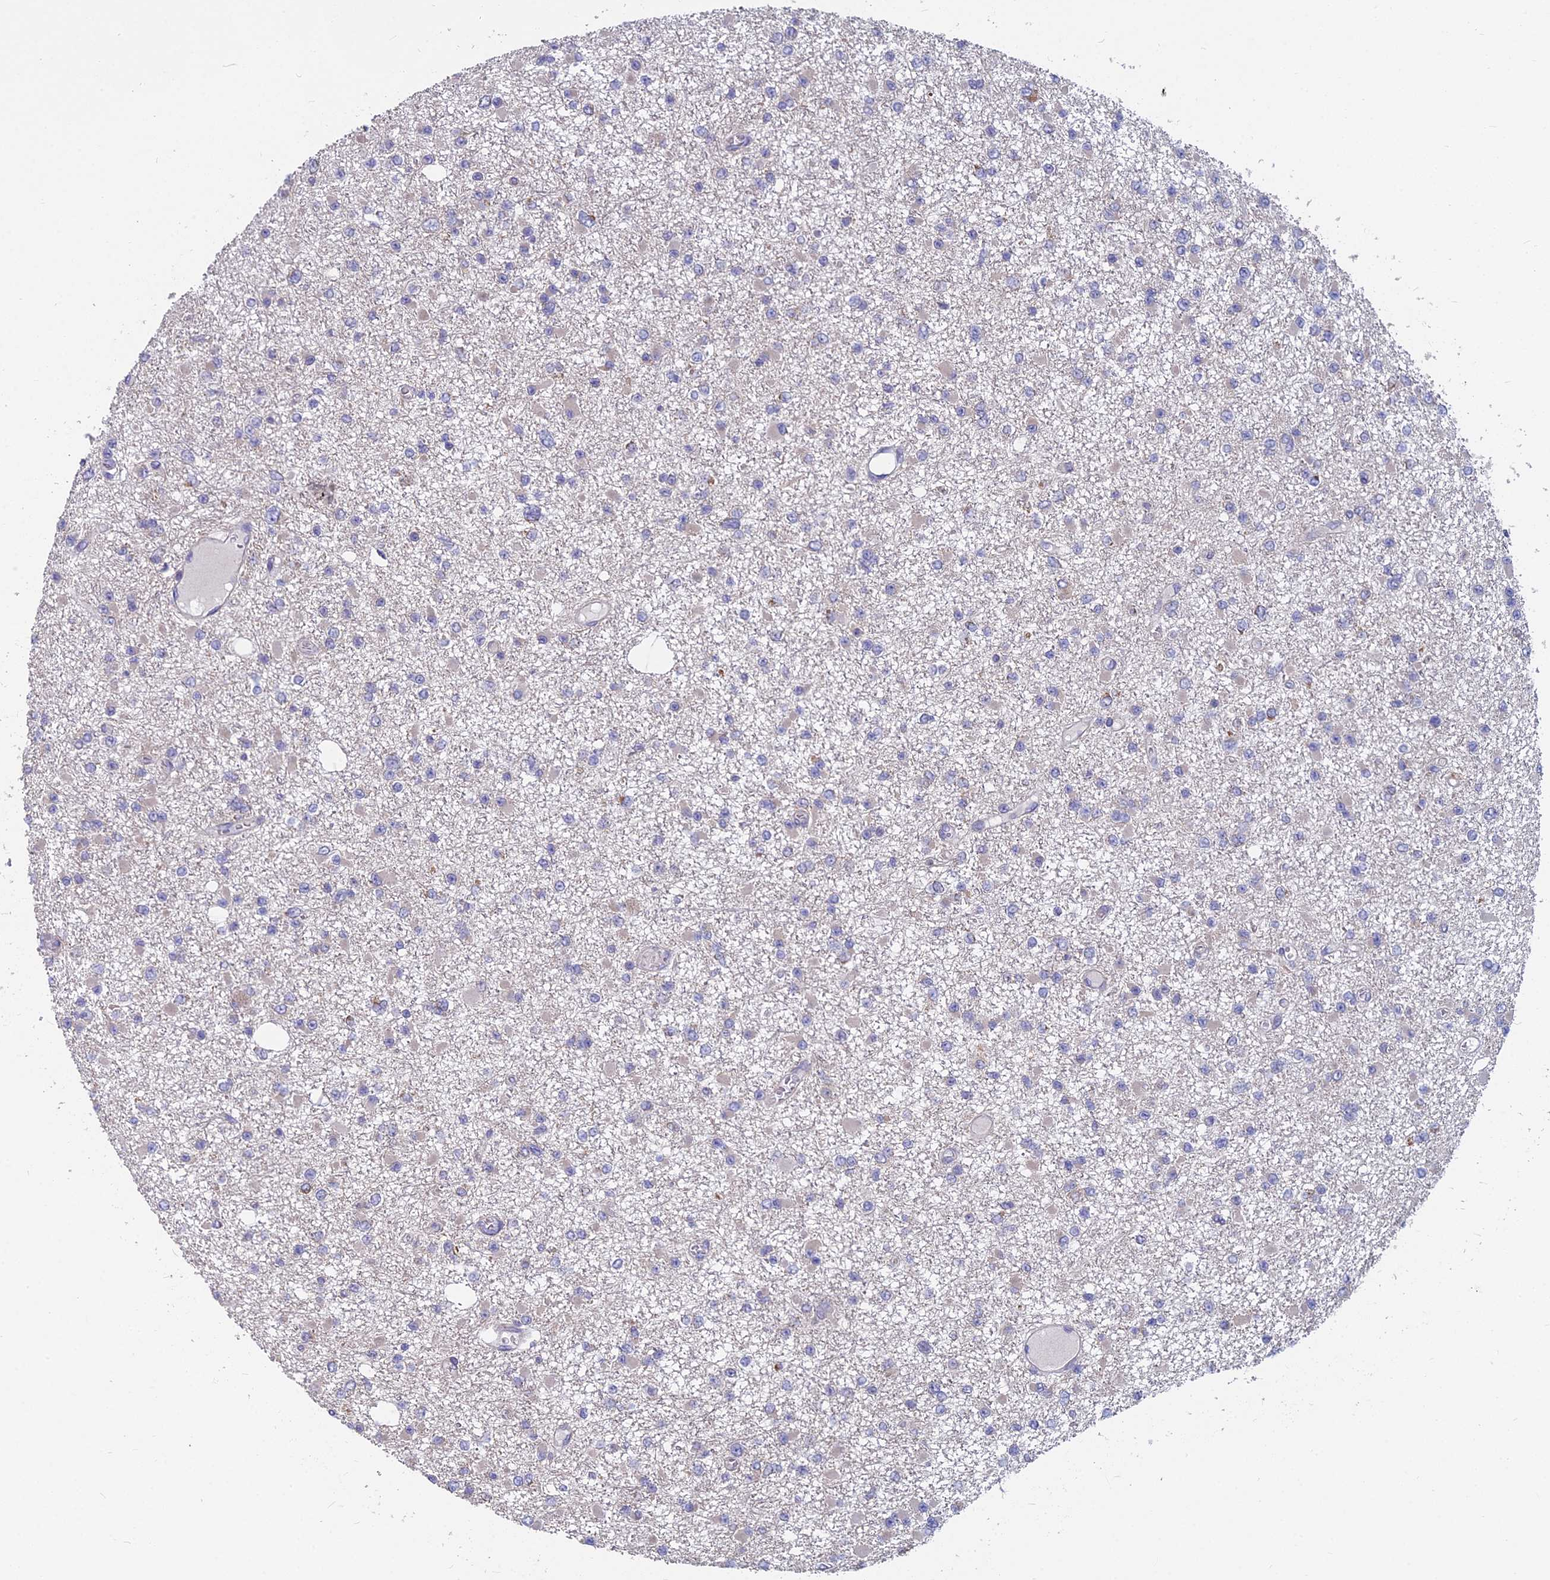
{"staining": {"intensity": "negative", "quantity": "none", "location": "none"}, "tissue": "glioma", "cell_type": "Tumor cells", "image_type": "cancer", "snomed": [{"axis": "morphology", "description": "Glioma, malignant, Low grade"}, {"axis": "topography", "description": "Brain"}], "caption": "A high-resolution micrograph shows immunohistochemistry (IHC) staining of glioma, which exhibits no significant expression in tumor cells.", "gene": "COX20", "patient": {"sex": "female", "age": 22}}